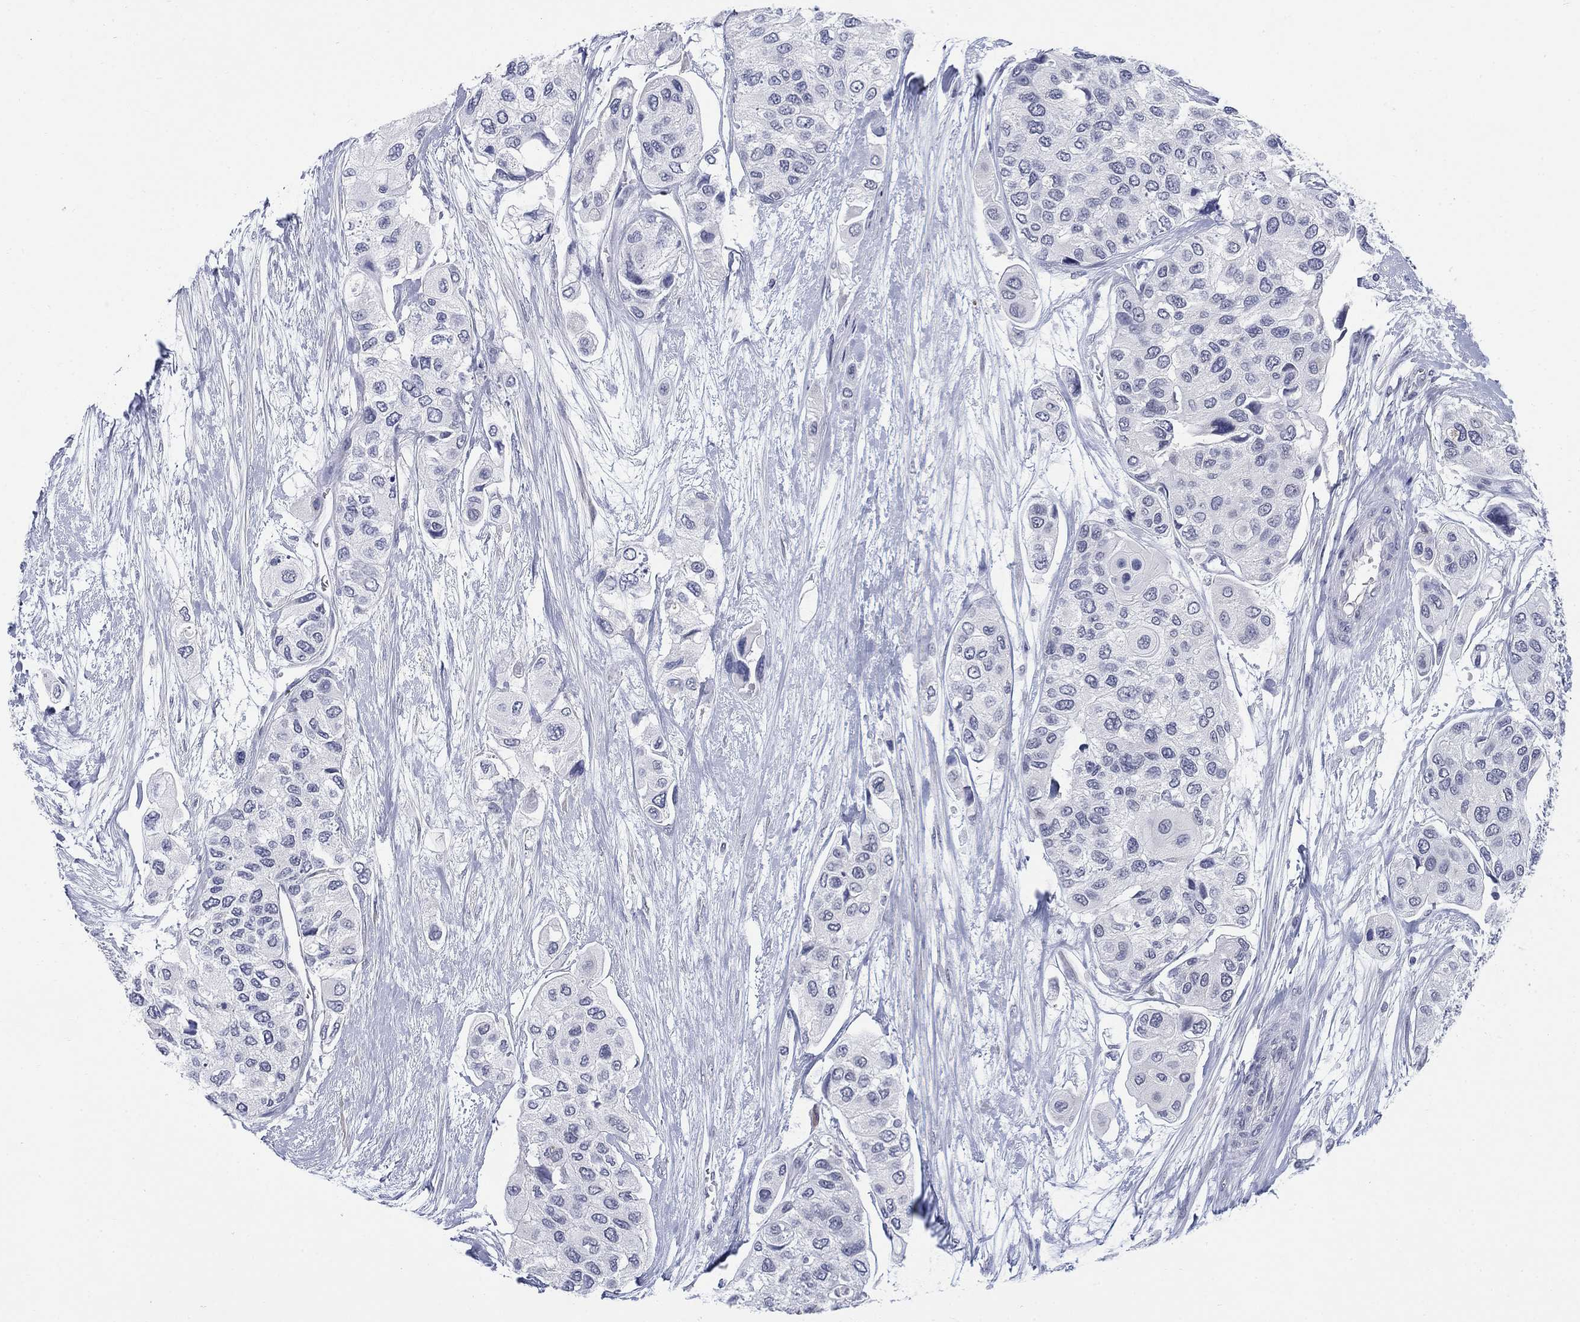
{"staining": {"intensity": "negative", "quantity": "none", "location": "none"}, "tissue": "urothelial cancer", "cell_type": "Tumor cells", "image_type": "cancer", "snomed": [{"axis": "morphology", "description": "Urothelial carcinoma, High grade"}, {"axis": "topography", "description": "Urinary bladder"}], "caption": "High power microscopy micrograph of an IHC photomicrograph of high-grade urothelial carcinoma, revealing no significant positivity in tumor cells.", "gene": "ECEL1", "patient": {"sex": "male", "age": 77}}